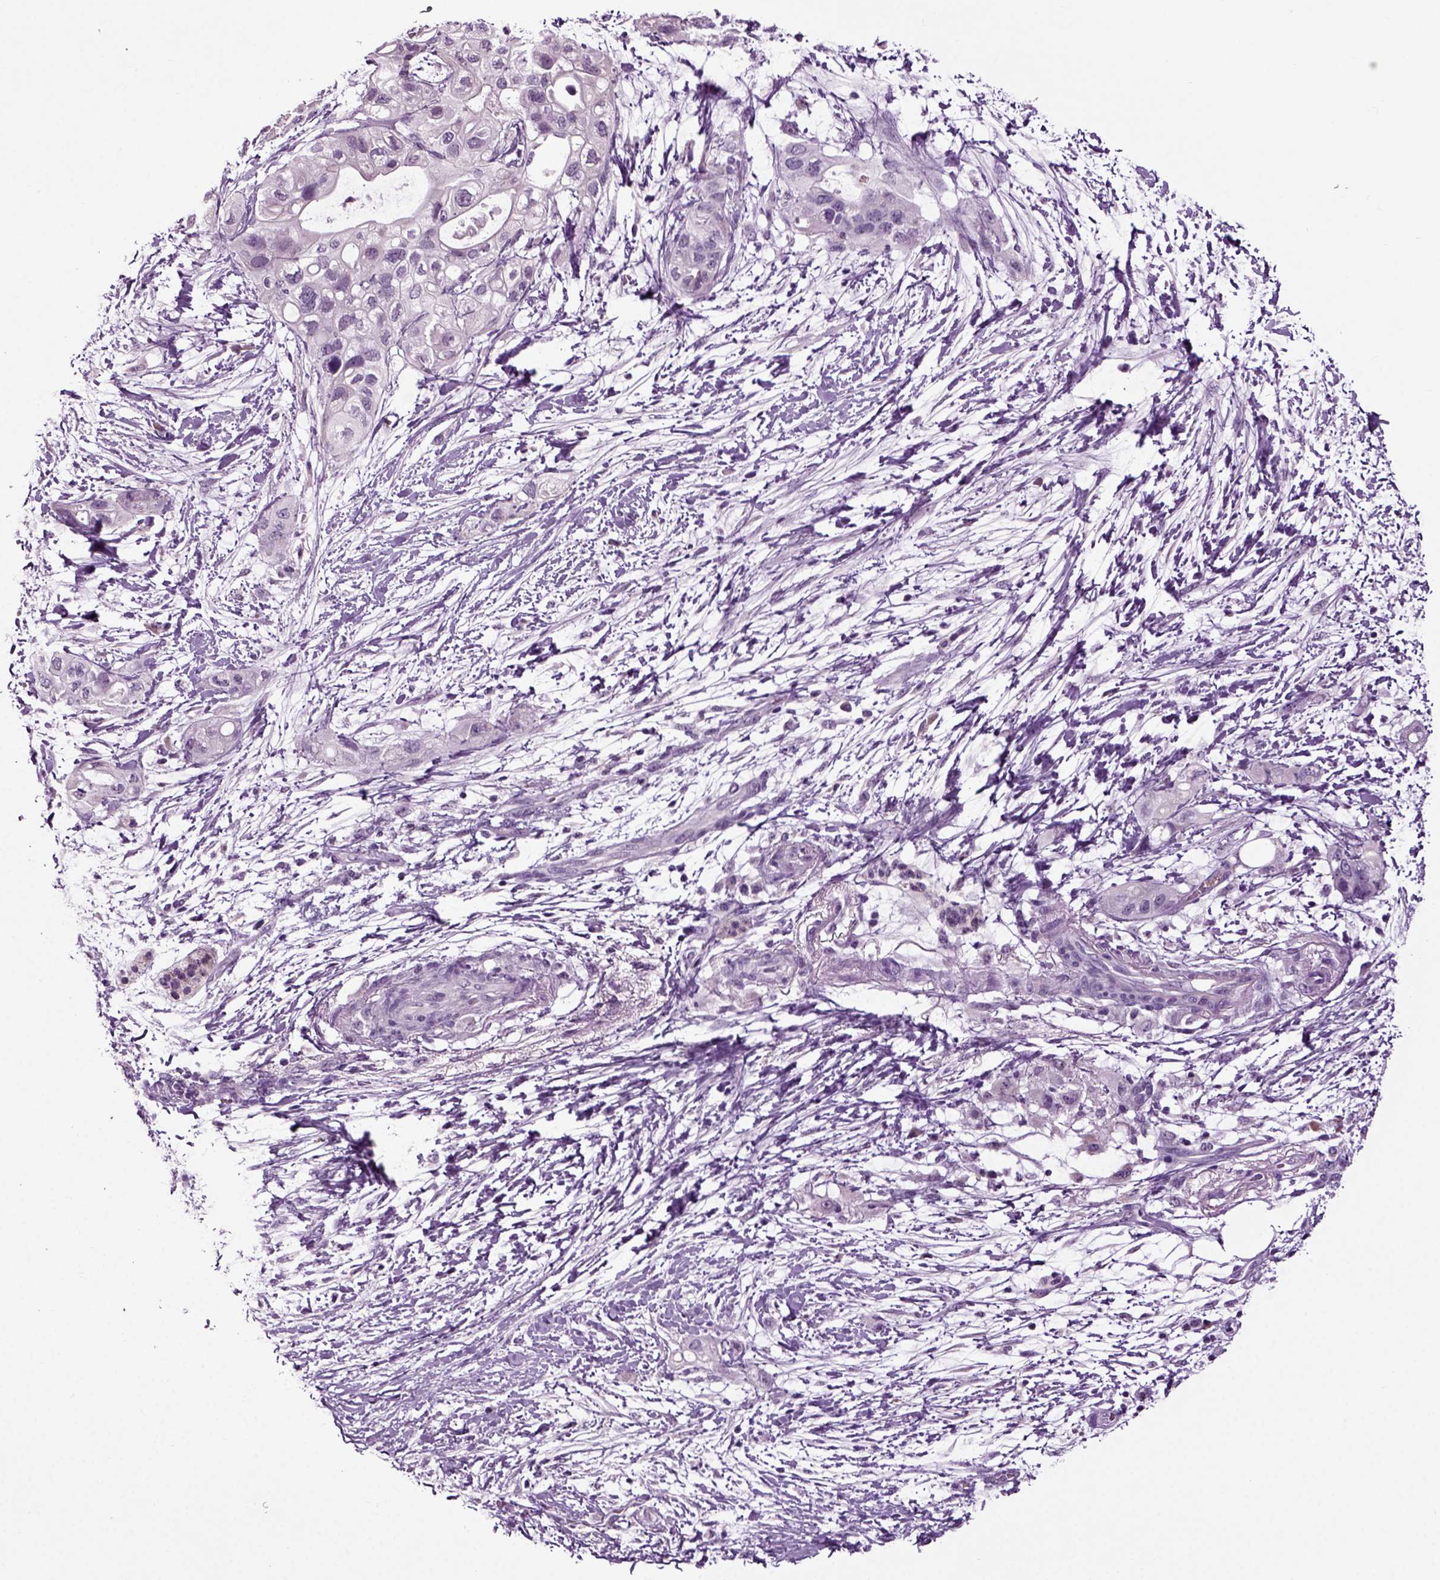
{"staining": {"intensity": "negative", "quantity": "none", "location": "none"}, "tissue": "pancreatic cancer", "cell_type": "Tumor cells", "image_type": "cancer", "snomed": [{"axis": "morphology", "description": "Adenocarcinoma, NOS"}, {"axis": "topography", "description": "Pancreas"}], "caption": "The micrograph reveals no significant positivity in tumor cells of pancreatic adenocarcinoma.", "gene": "SPATA17", "patient": {"sex": "female", "age": 72}}